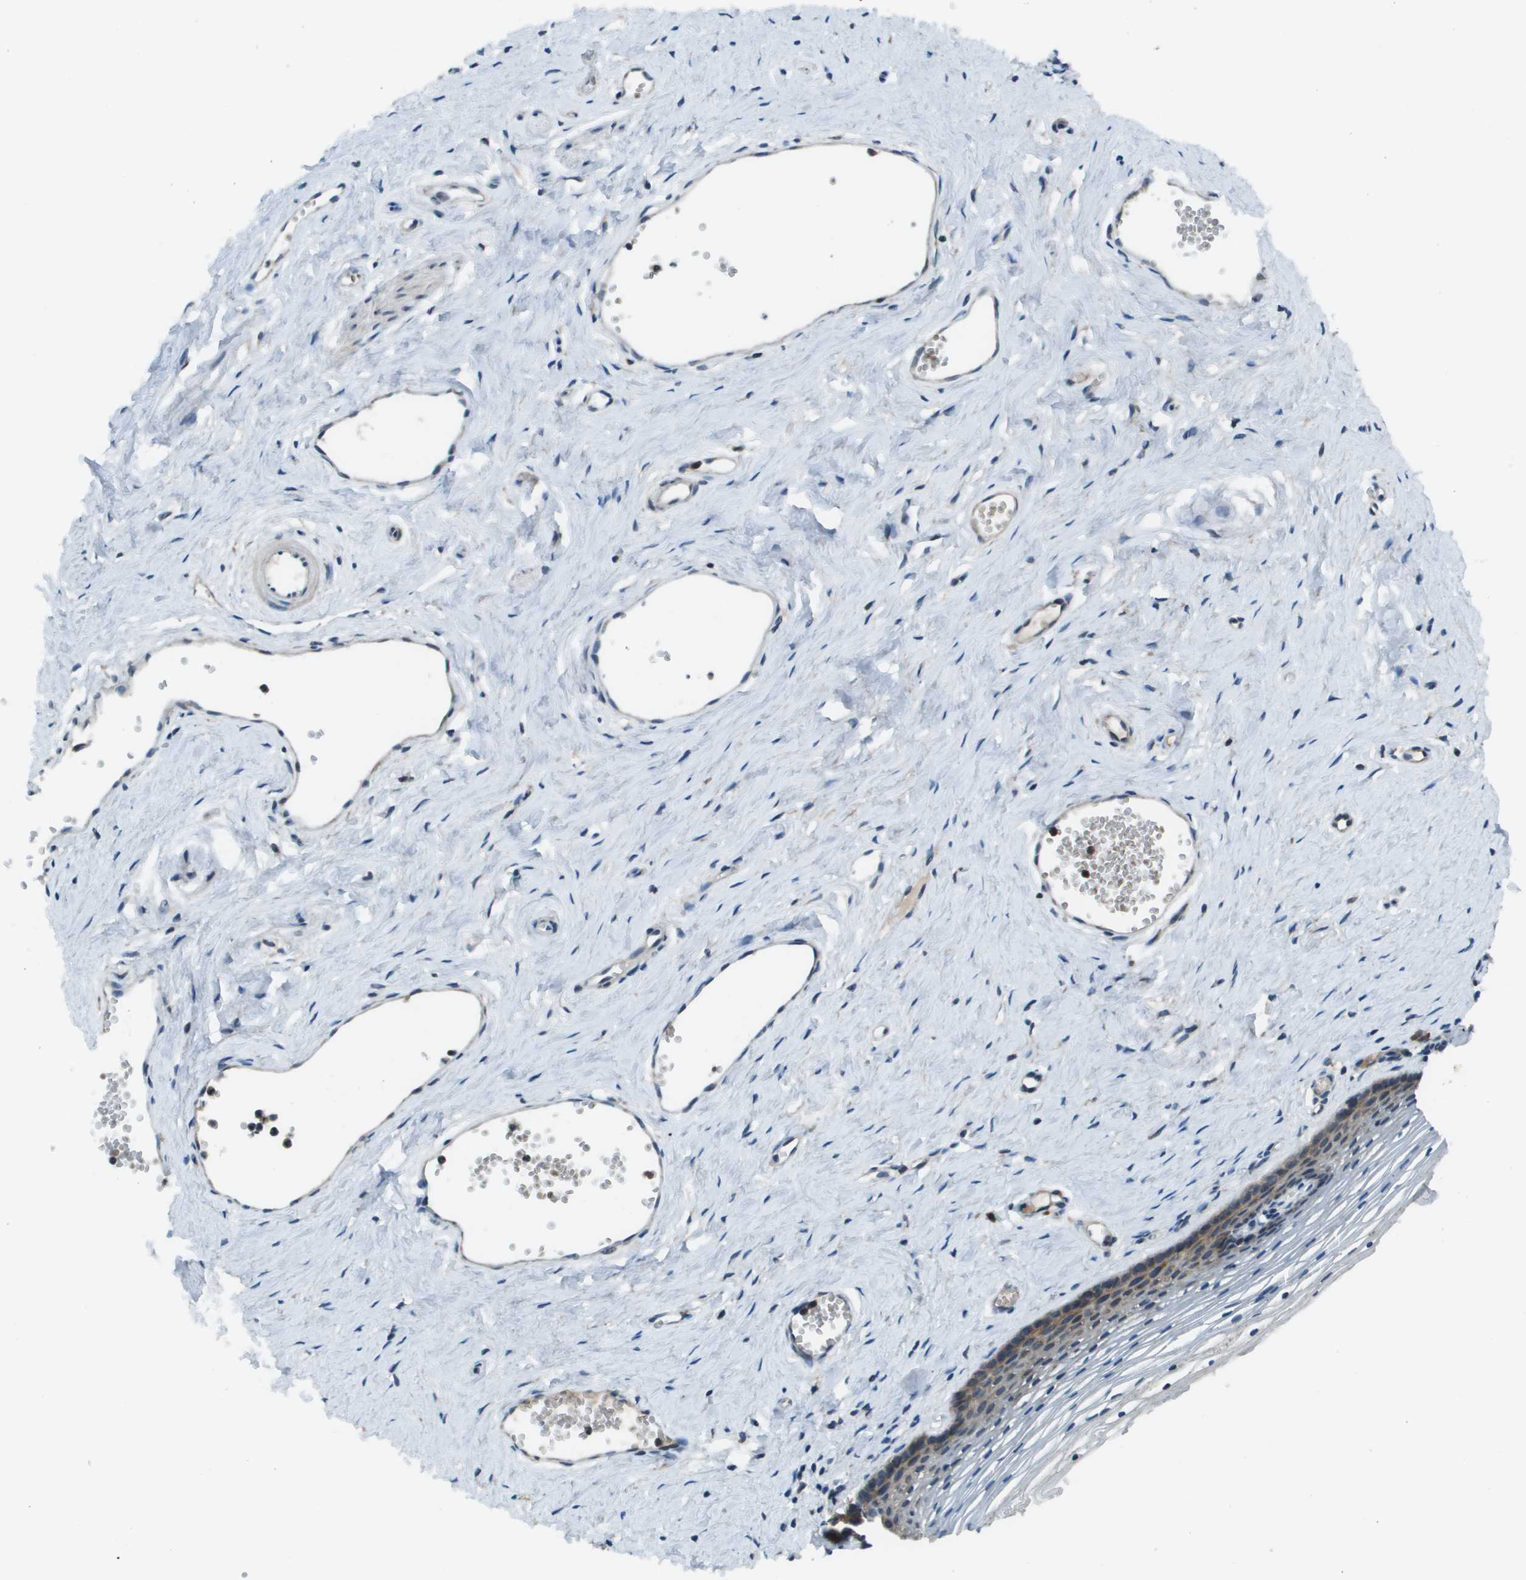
{"staining": {"intensity": "moderate", "quantity": "25%-75%", "location": "cytoplasmic/membranous"}, "tissue": "vagina", "cell_type": "Squamous epithelial cells", "image_type": "normal", "snomed": [{"axis": "morphology", "description": "Normal tissue, NOS"}, {"axis": "topography", "description": "Vagina"}], "caption": "Brown immunohistochemical staining in normal vagina shows moderate cytoplasmic/membranous expression in about 25%-75% of squamous epithelial cells.", "gene": "EIF3B", "patient": {"sex": "female", "age": 32}}